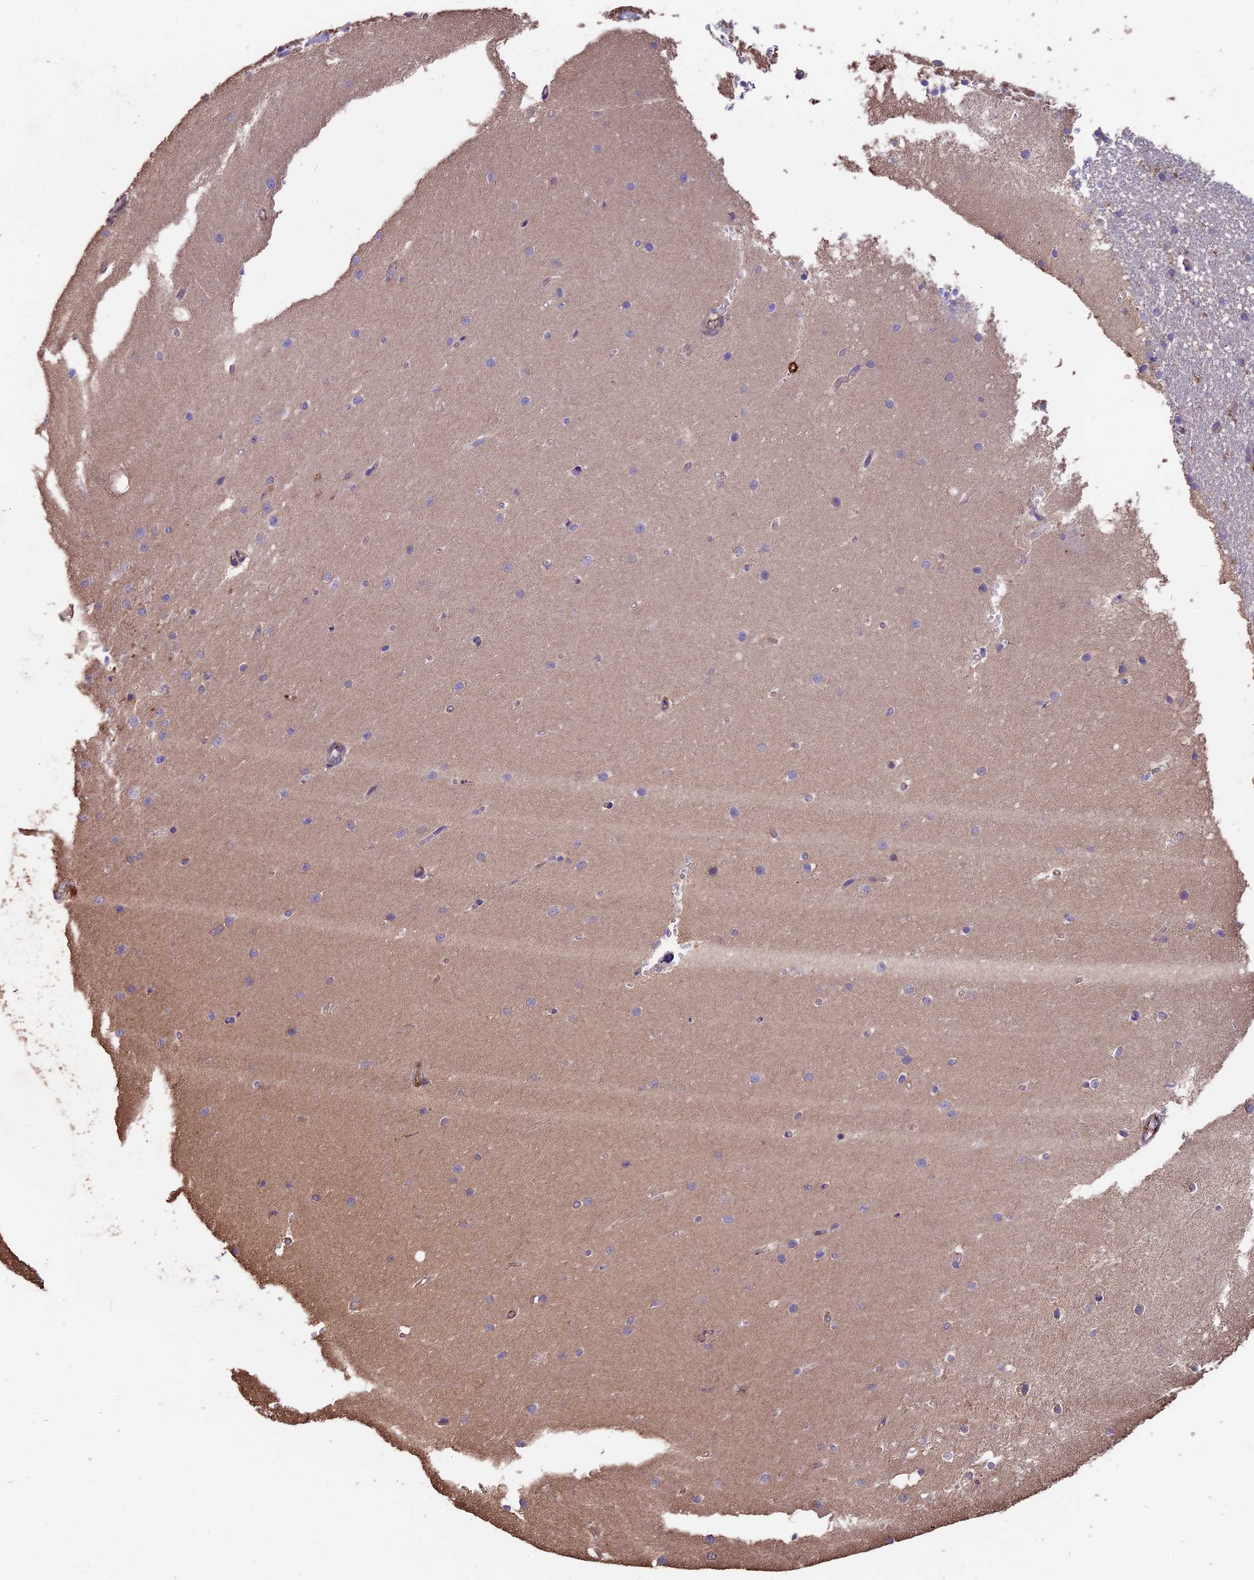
{"staining": {"intensity": "negative", "quantity": "none", "location": "none"}, "tissue": "cerebellum", "cell_type": "Cells in granular layer", "image_type": "normal", "snomed": [{"axis": "morphology", "description": "Normal tissue, NOS"}, {"axis": "topography", "description": "Cerebellum"}], "caption": "The photomicrograph displays no staining of cells in granular layer in benign cerebellum.", "gene": "SEH1L", "patient": {"sex": "male", "age": 54}}